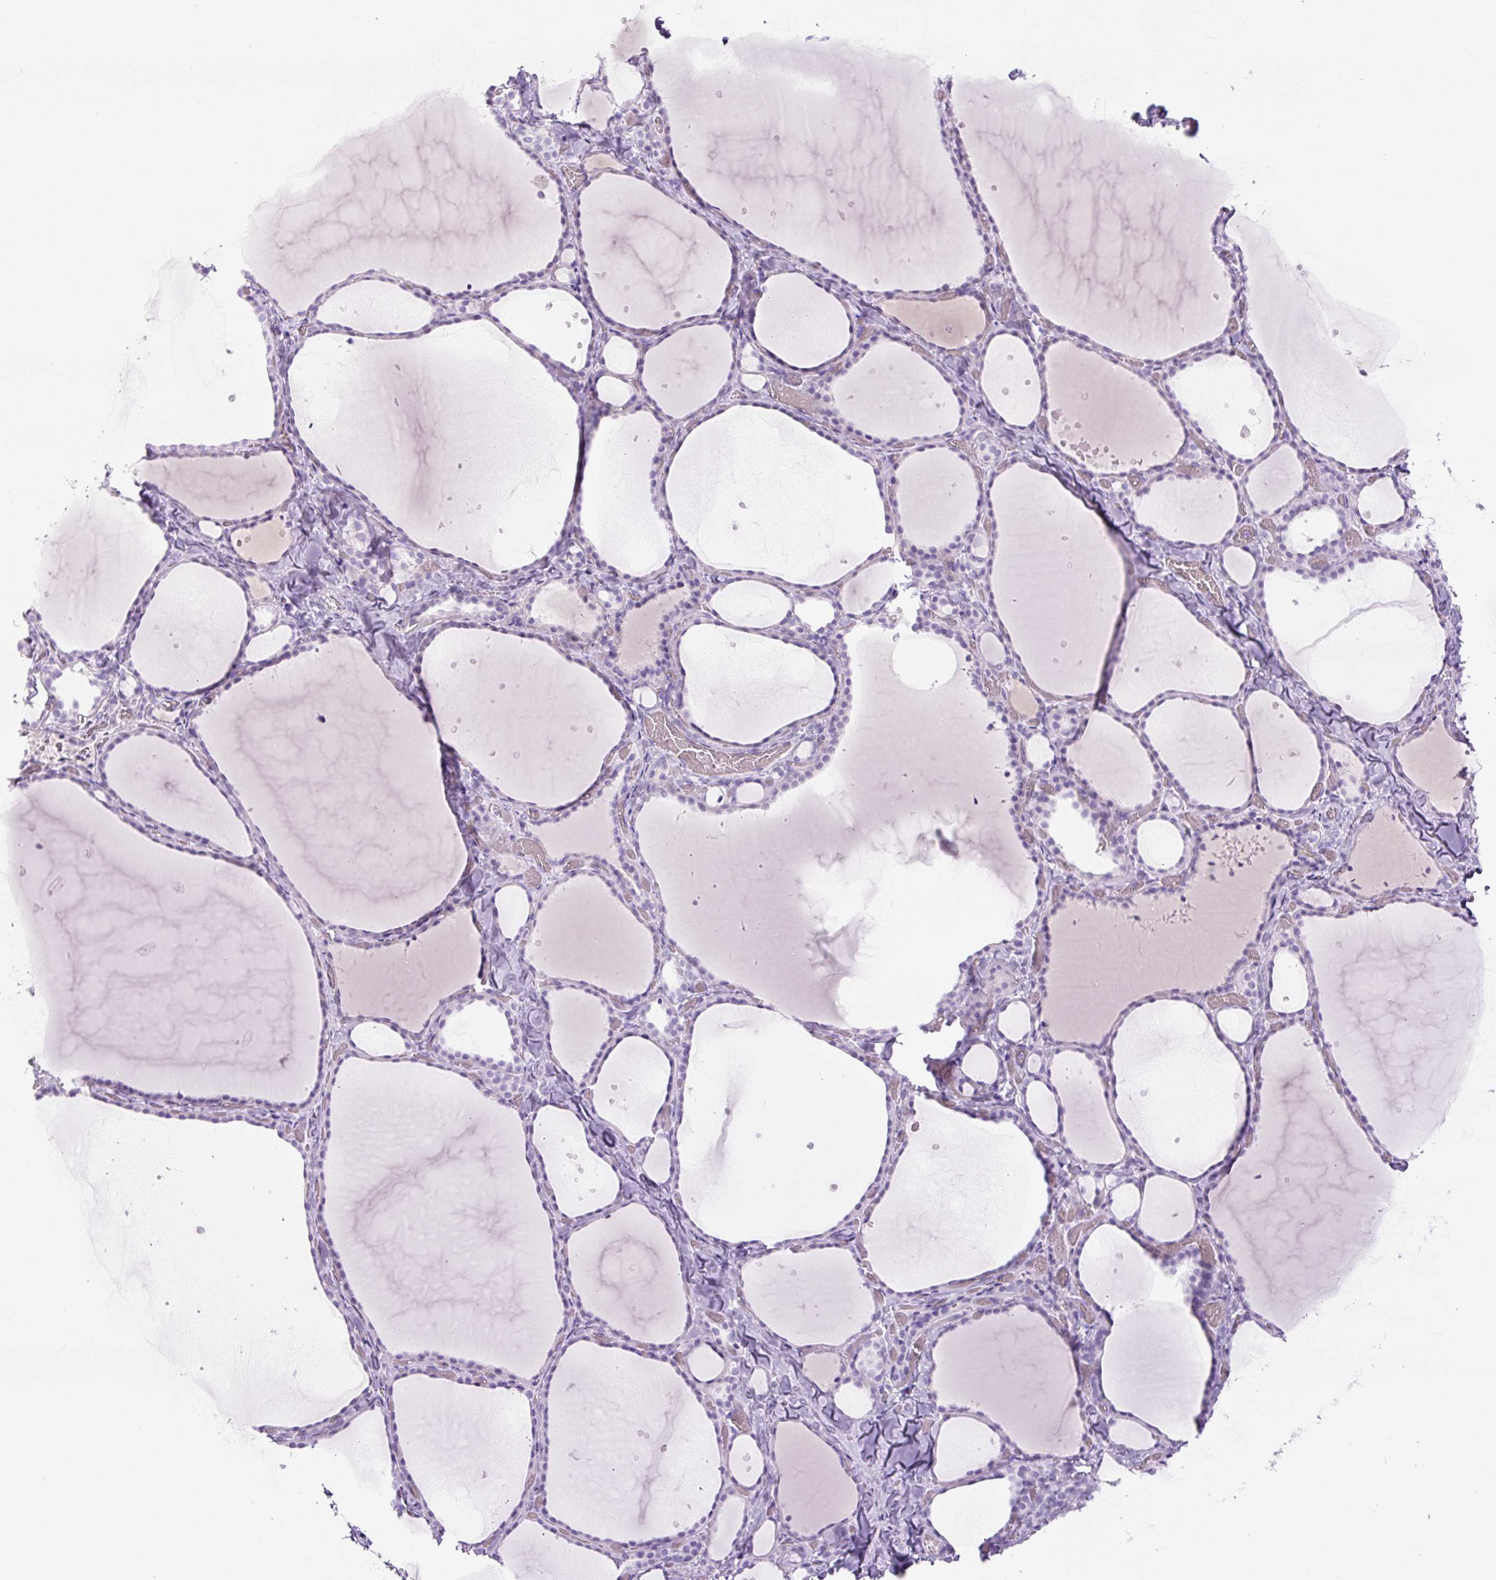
{"staining": {"intensity": "negative", "quantity": "none", "location": "none"}, "tissue": "thyroid gland", "cell_type": "Glandular cells", "image_type": "normal", "snomed": [{"axis": "morphology", "description": "Normal tissue, NOS"}, {"axis": "topography", "description": "Thyroid gland"}], "caption": "Thyroid gland stained for a protein using immunohistochemistry (IHC) reveals no staining glandular cells.", "gene": "RSPO4", "patient": {"sex": "female", "age": 36}}